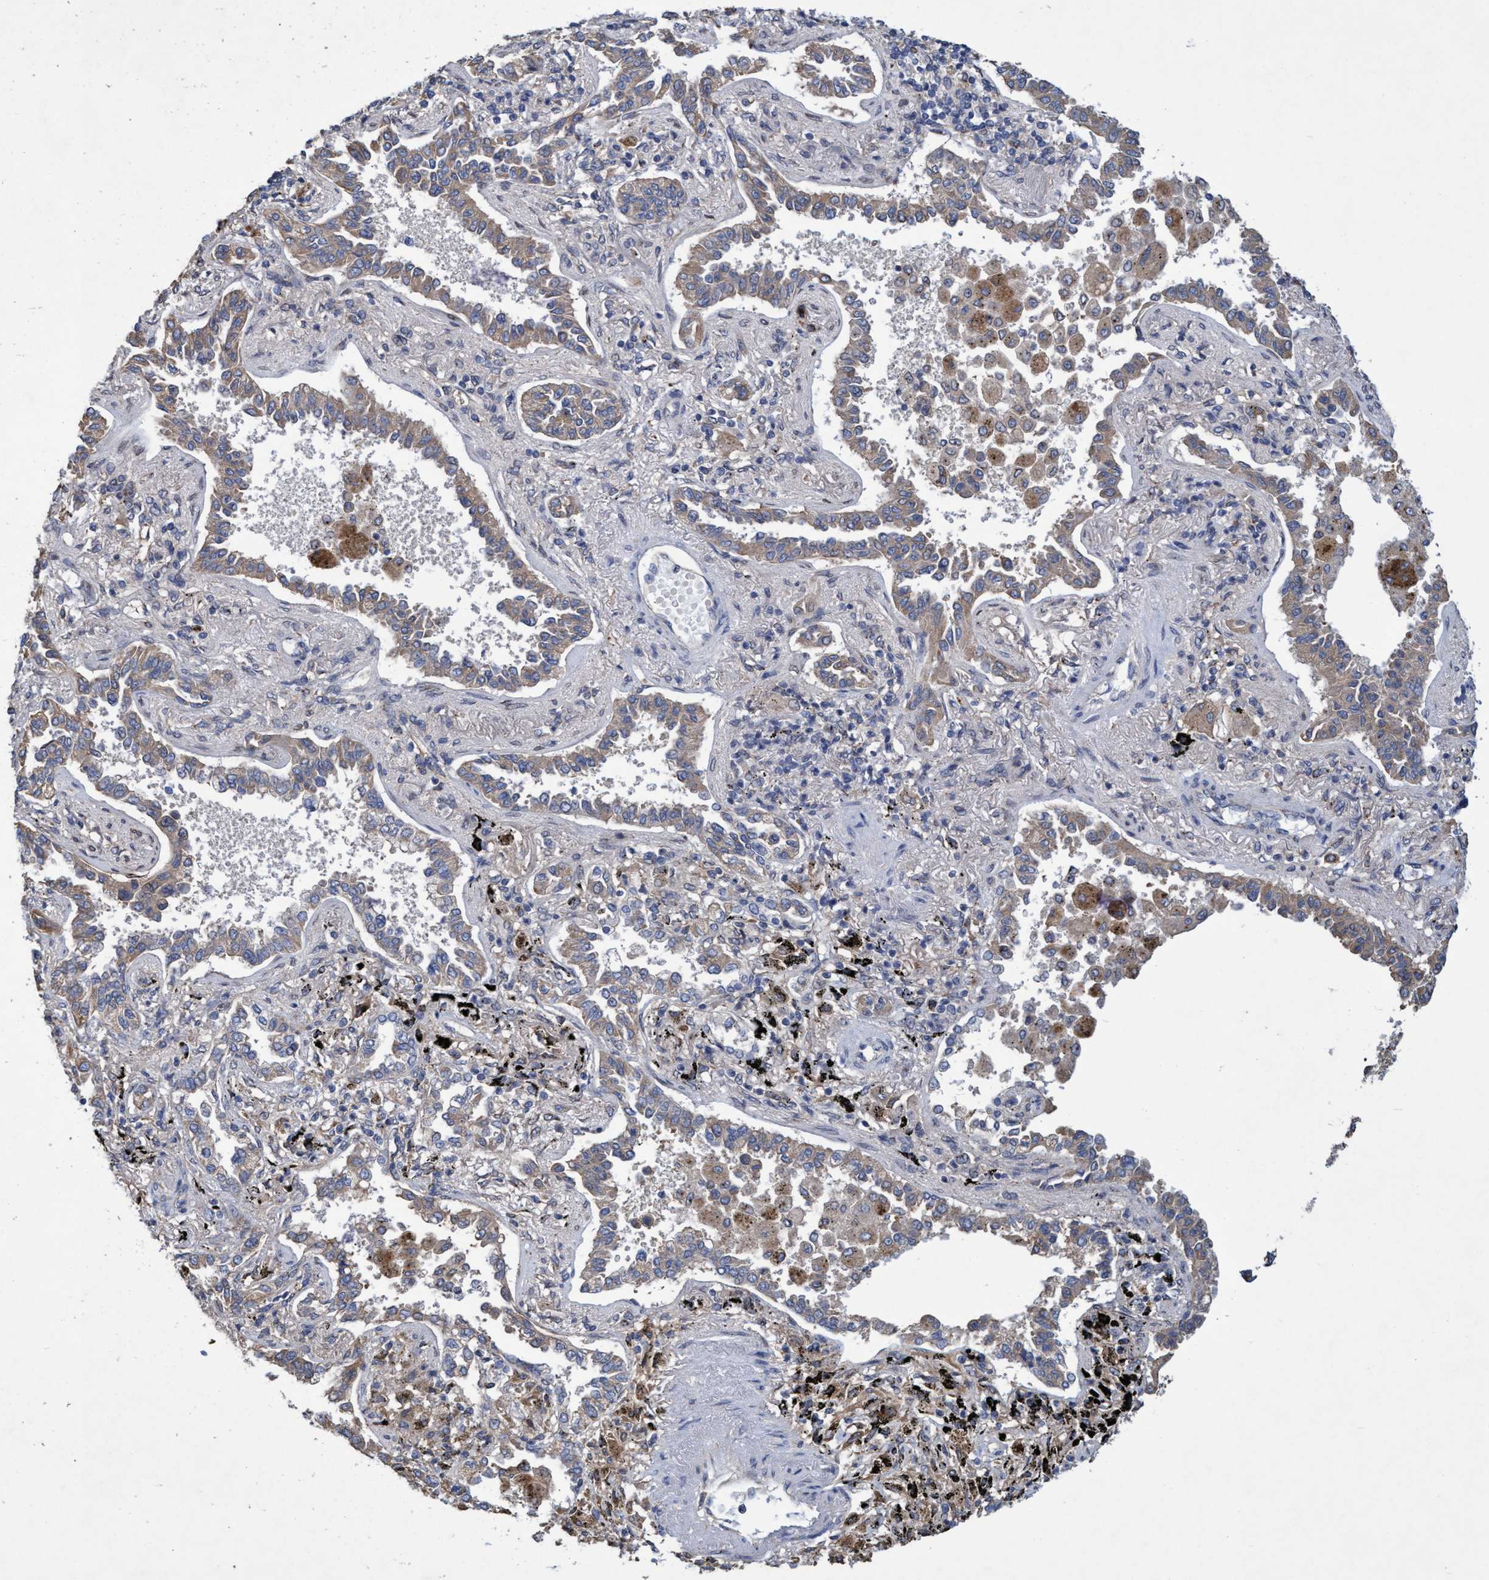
{"staining": {"intensity": "weak", "quantity": ">75%", "location": "cytoplasmic/membranous"}, "tissue": "lung cancer", "cell_type": "Tumor cells", "image_type": "cancer", "snomed": [{"axis": "morphology", "description": "Normal tissue, NOS"}, {"axis": "morphology", "description": "Adenocarcinoma, NOS"}, {"axis": "topography", "description": "Lung"}], "caption": "Human adenocarcinoma (lung) stained with a brown dye shows weak cytoplasmic/membranous positive staining in approximately >75% of tumor cells.", "gene": "BICD2", "patient": {"sex": "male", "age": 59}}